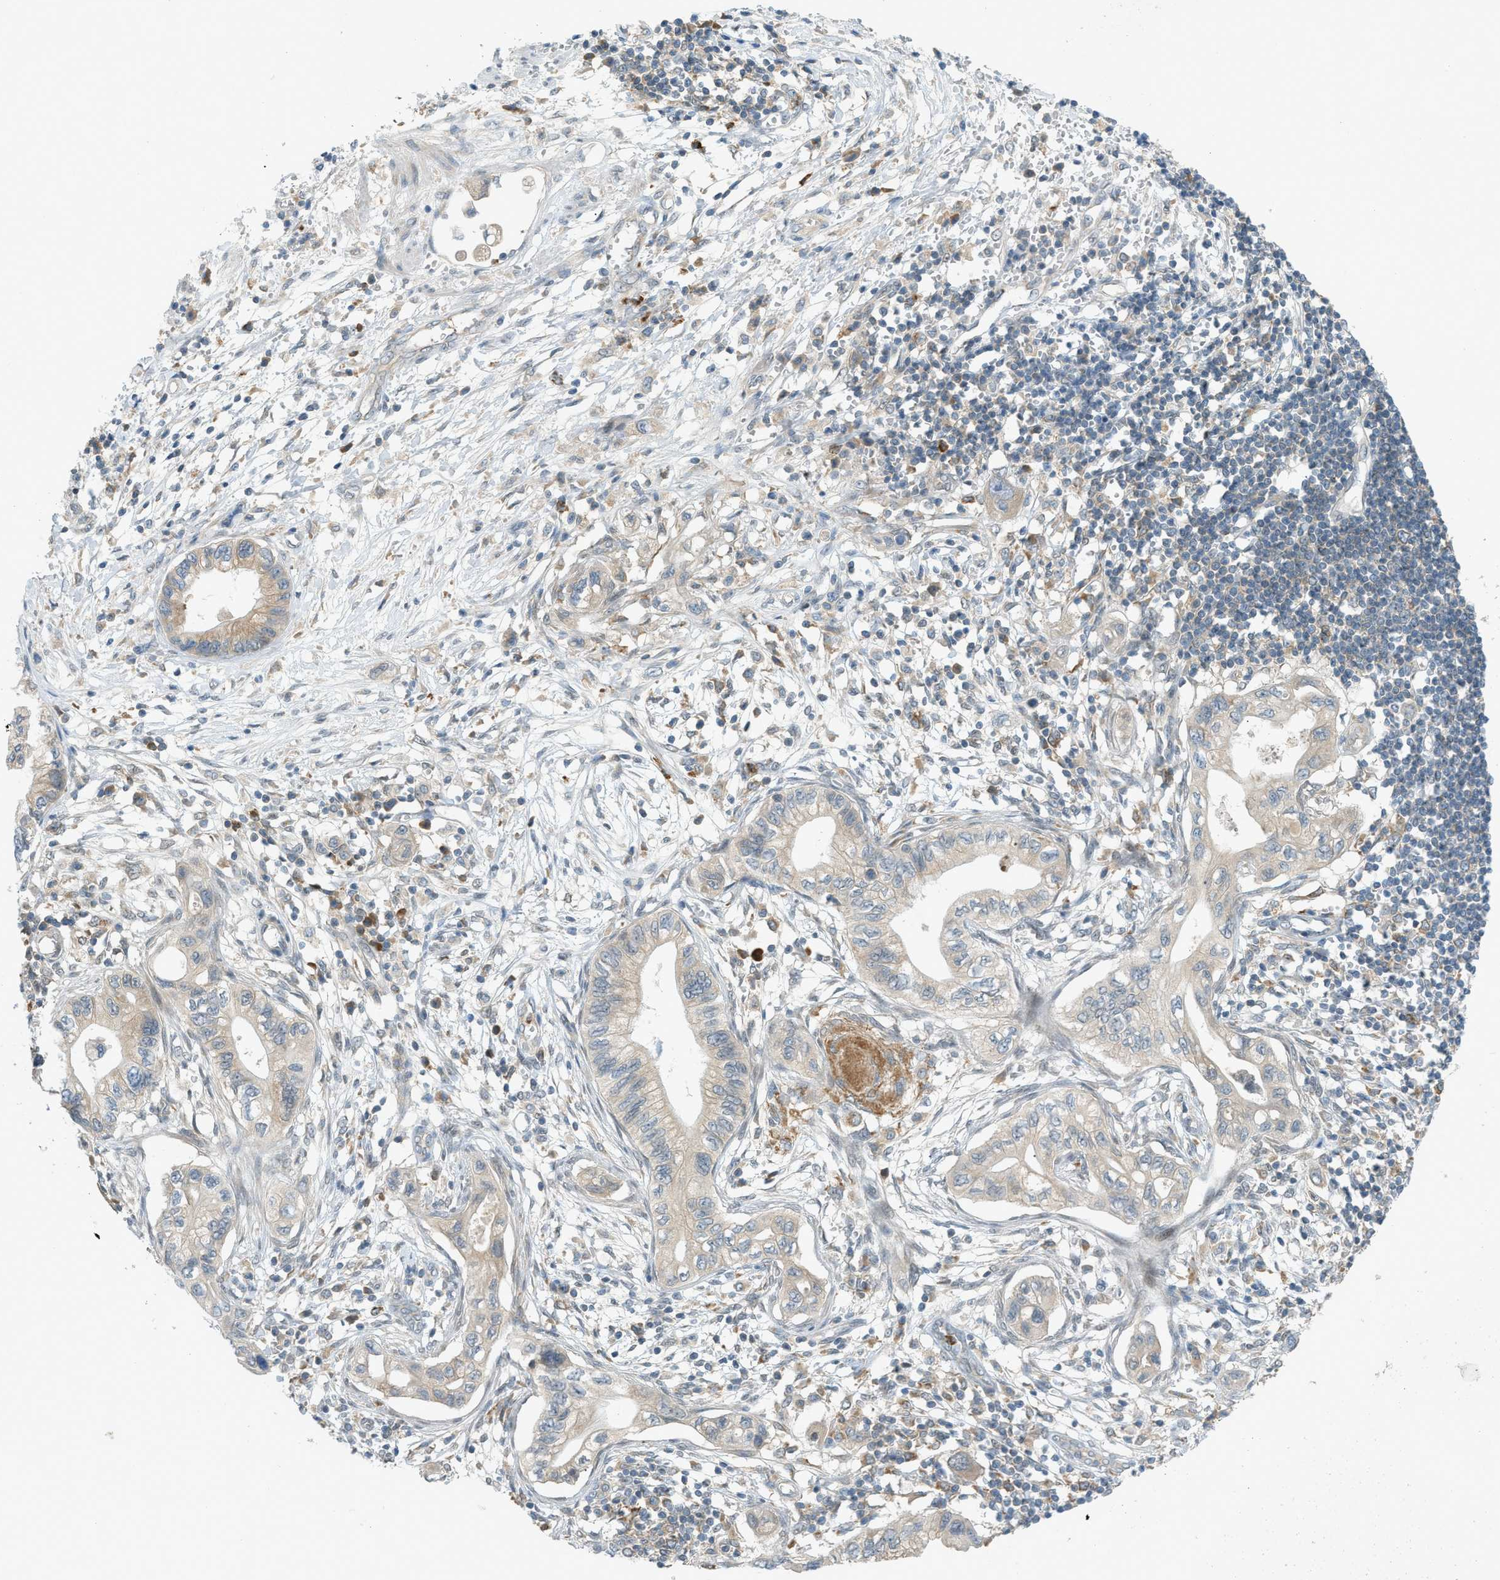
{"staining": {"intensity": "weak", "quantity": "25%-75%", "location": "cytoplasmic/membranous"}, "tissue": "pancreatic cancer", "cell_type": "Tumor cells", "image_type": "cancer", "snomed": [{"axis": "morphology", "description": "Adenocarcinoma, NOS"}, {"axis": "topography", "description": "Pancreas"}], "caption": "High-magnification brightfield microscopy of pancreatic adenocarcinoma stained with DAB (brown) and counterstained with hematoxylin (blue). tumor cells exhibit weak cytoplasmic/membranous expression is present in about25%-75% of cells.", "gene": "DYRK1A", "patient": {"sex": "male", "age": 56}}